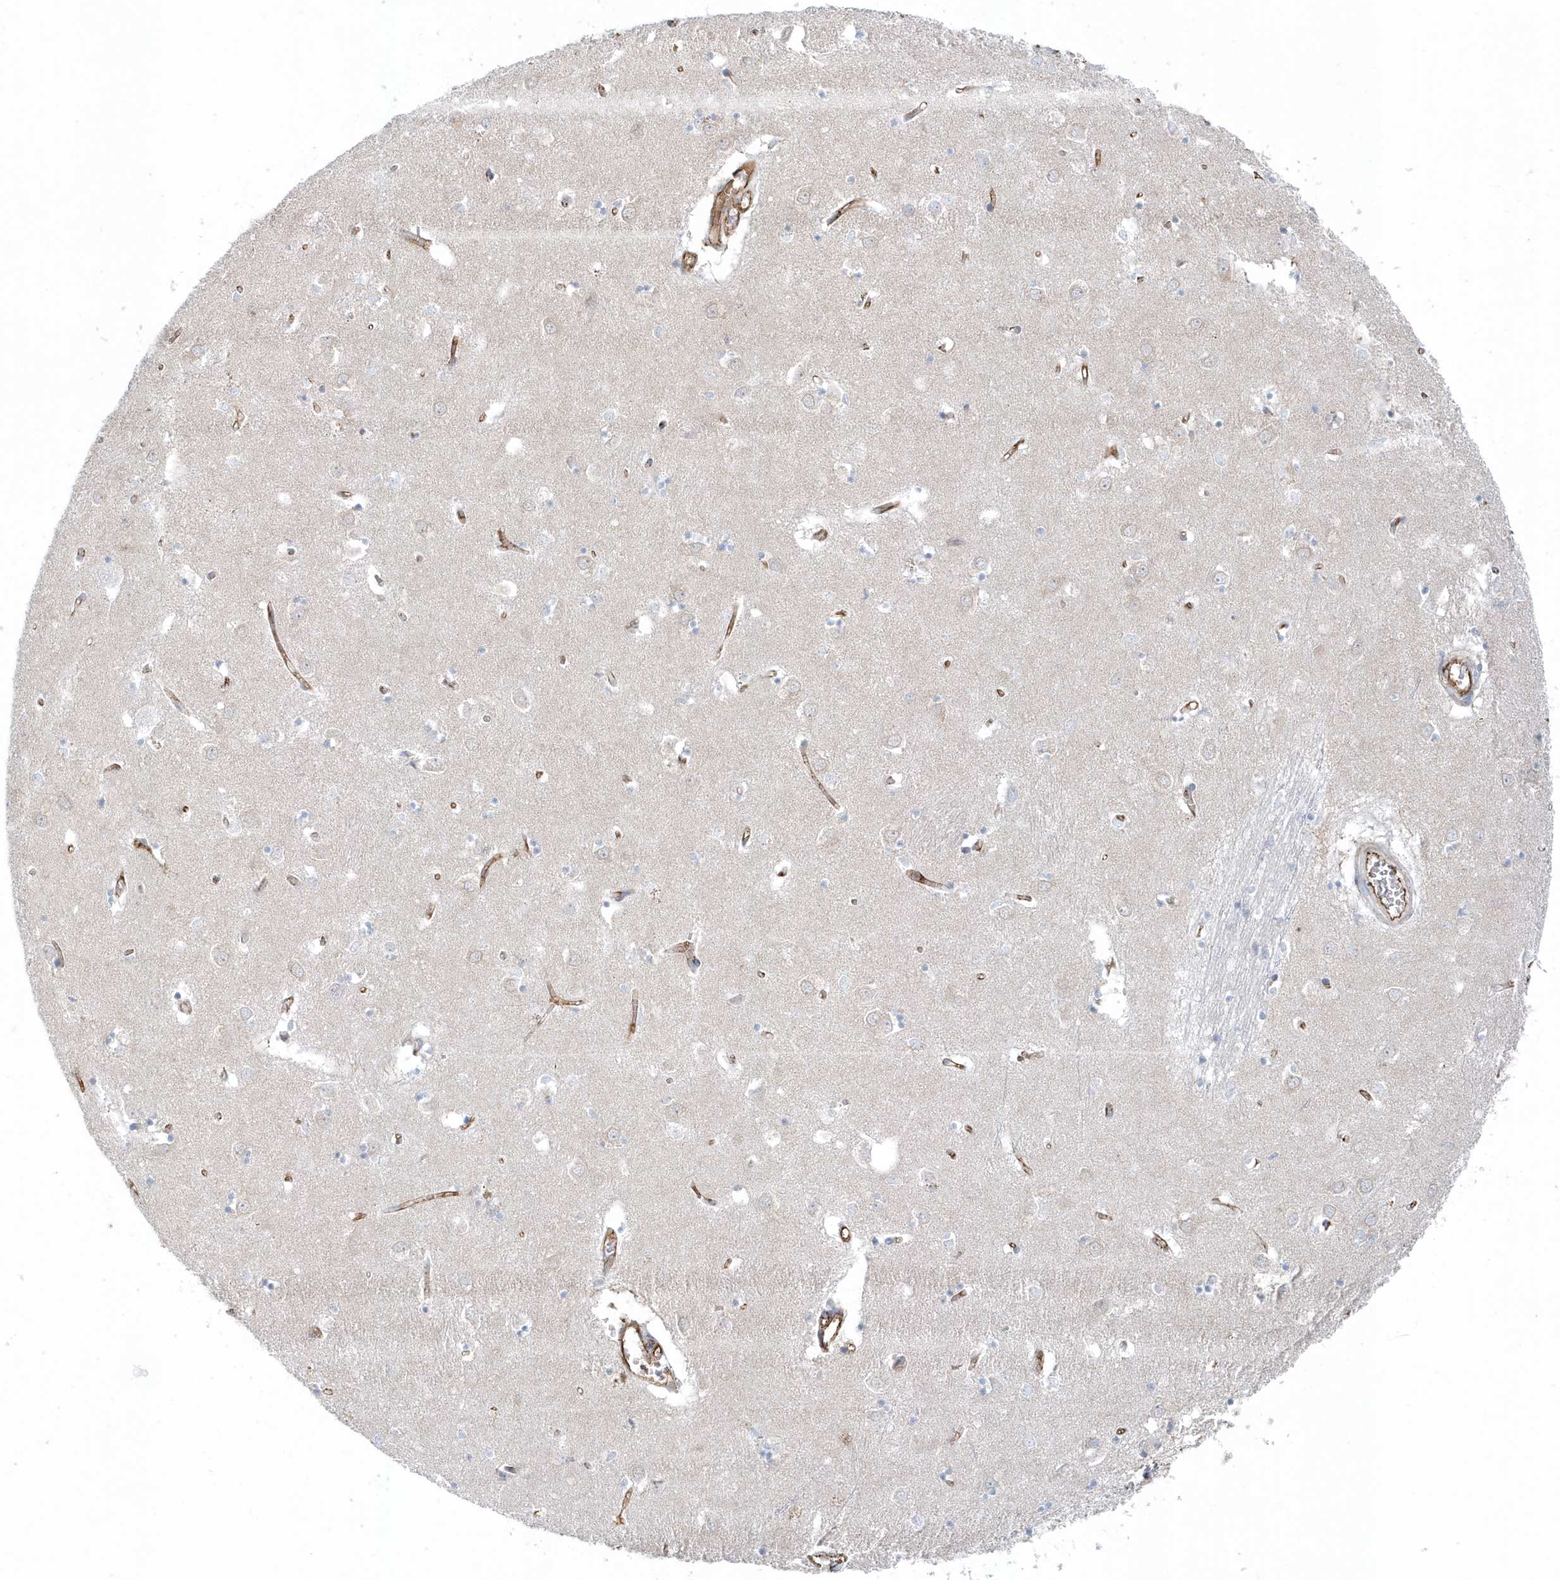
{"staining": {"intensity": "negative", "quantity": "none", "location": "none"}, "tissue": "caudate", "cell_type": "Glial cells", "image_type": "normal", "snomed": [{"axis": "morphology", "description": "Normal tissue, NOS"}, {"axis": "topography", "description": "Lateral ventricle wall"}], "caption": "The immunohistochemistry image has no significant staining in glial cells of caudate.", "gene": "GPR152", "patient": {"sex": "male", "age": 70}}